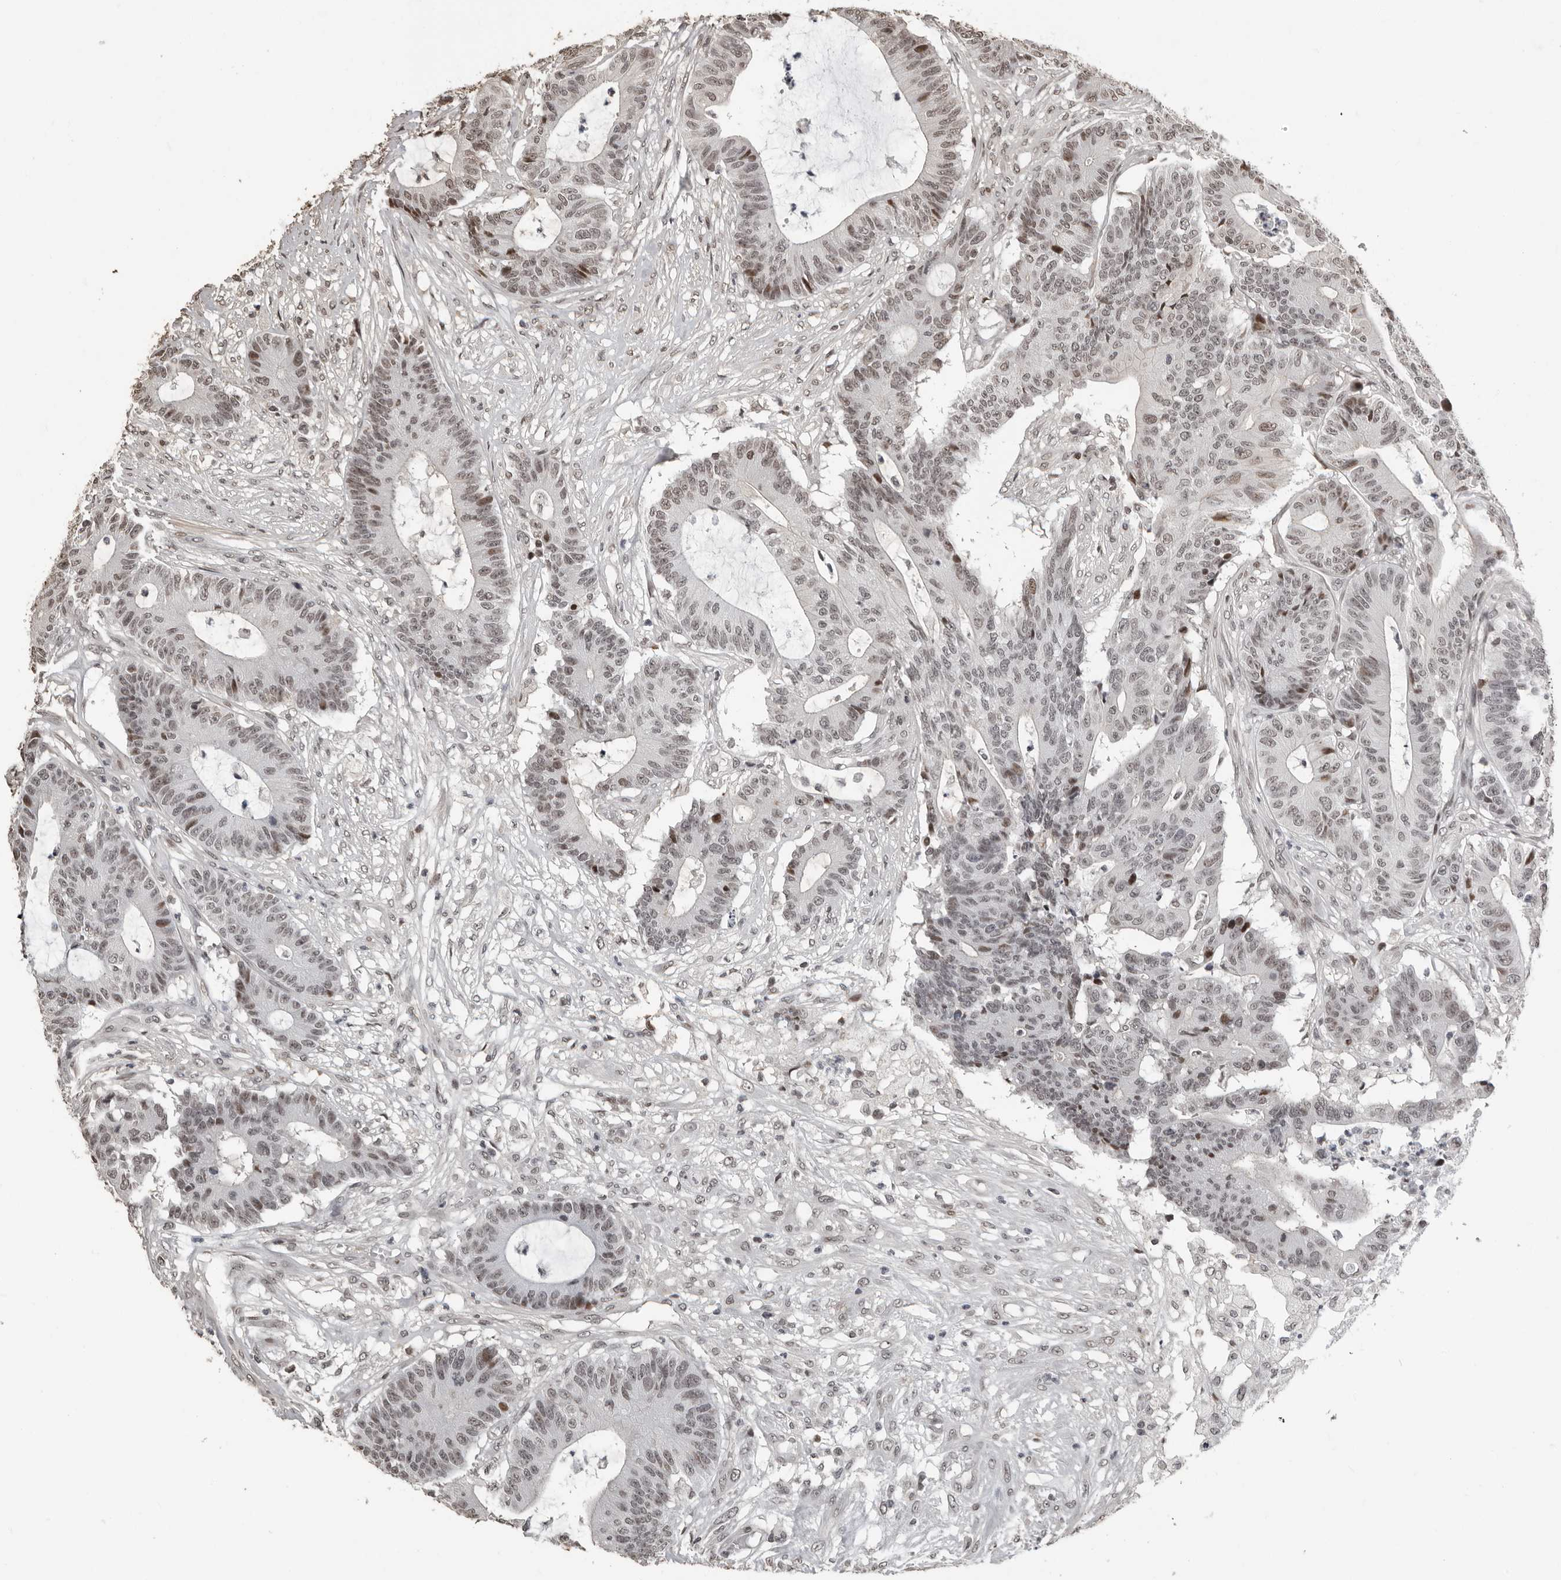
{"staining": {"intensity": "weak", "quantity": "25%-75%", "location": "nuclear"}, "tissue": "colorectal cancer", "cell_type": "Tumor cells", "image_type": "cancer", "snomed": [{"axis": "morphology", "description": "Adenocarcinoma, NOS"}, {"axis": "topography", "description": "Colon"}], "caption": "About 25%-75% of tumor cells in human colorectal cancer (adenocarcinoma) show weak nuclear protein staining as visualized by brown immunohistochemical staining.", "gene": "ORC1", "patient": {"sex": "female", "age": 84}}